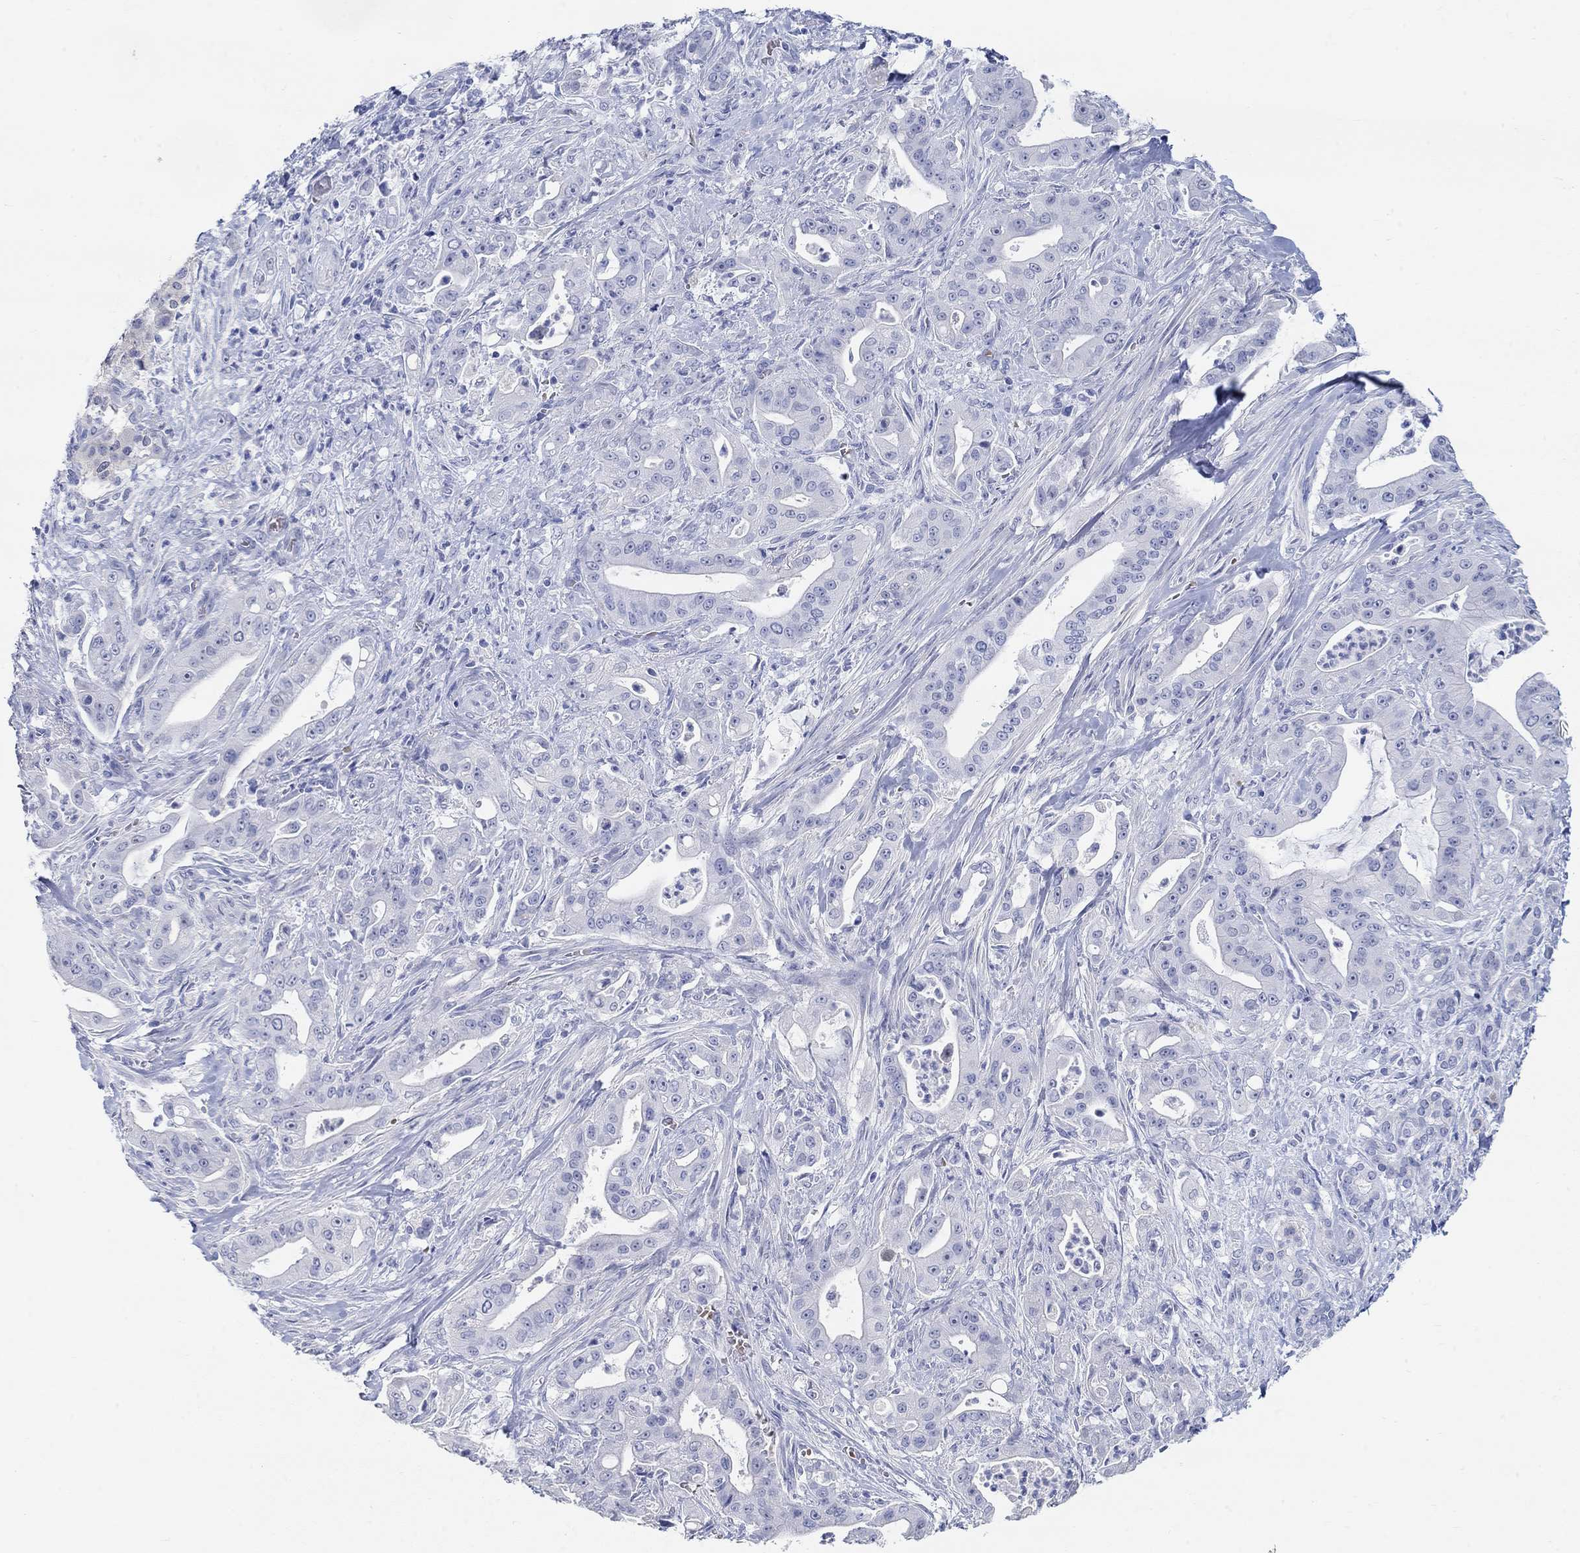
{"staining": {"intensity": "negative", "quantity": "none", "location": "none"}, "tissue": "pancreatic cancer", "cell_type": "Tumor cells", "image_type": "cancer", "snomed": [{"axis": "morphology", "description": "Normal tissue, NOS"}, {"axis": "morphology", "description": "Inflammation, NOS"}, {"axis": "morphology", "description": "Adenocarcinoma, NOS"}, {"axis": "topography", "description": "Pancreas"}], "caption": "High power microscopy histopathology image of an immunohistochemistry (IHC) micrograph of adenocarcinoma (pancreatic), revealing no significant positivity in tumor cells.", "gene": "GRIA3", "patient": {"sex": "male", "age": 57}}